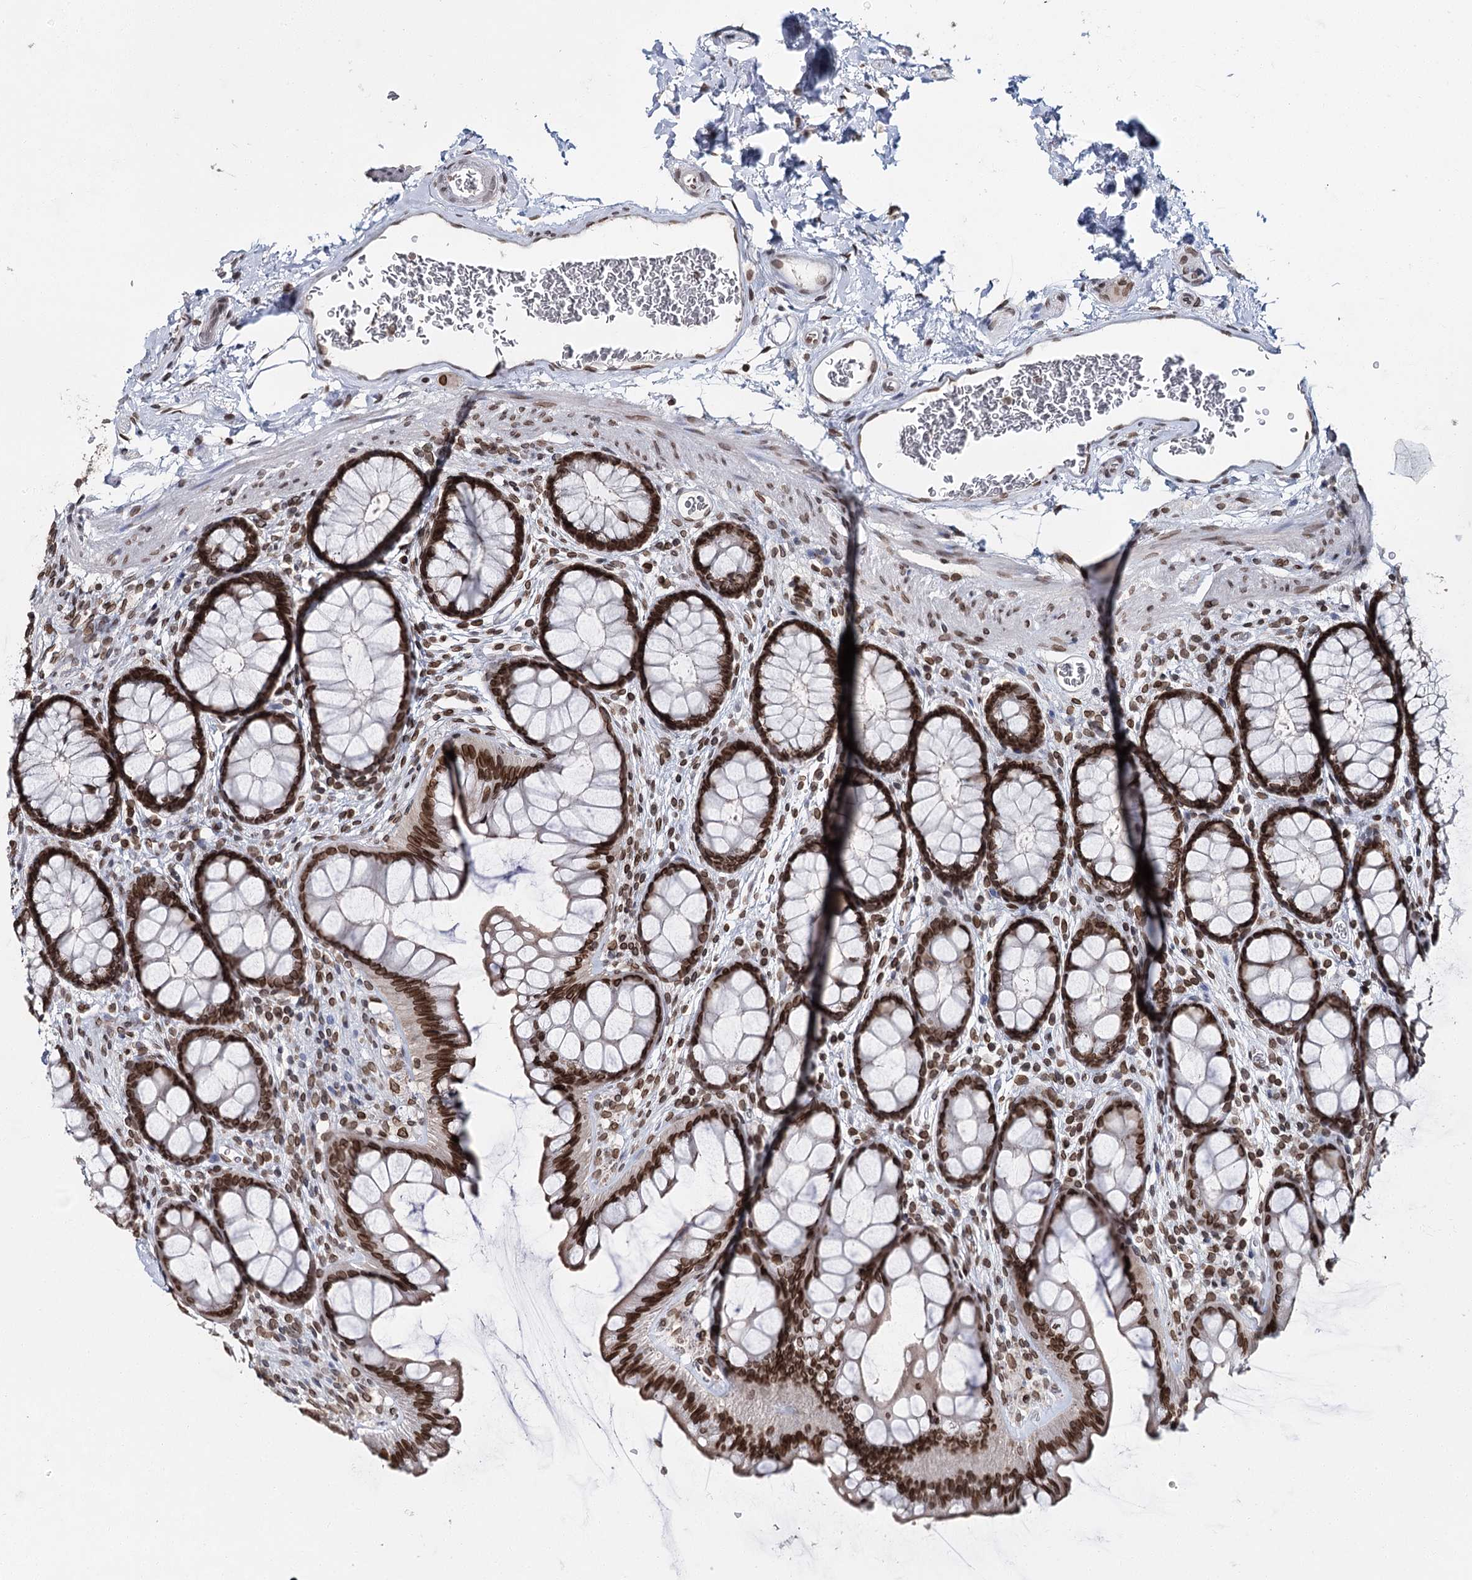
{"staining": {"intensity": "moderate", "quantity": ">75%", "location": "nuclear"}, "tissue": "colon", "cell_type": "Endothelial cells", "image_type": "normal", "snomed": [{"axis": "morphology", "description": "Normal tissue, NOS"}, {"axis": "topography", "description": "Colon"}], "caption": "Colon stained with immunohistochemistry (IHC) displays moderate nuclear staining in about >75% of endothelial cells.", "gene": "KIAA0930", "patient": {"sex": "female", "age": 82}}